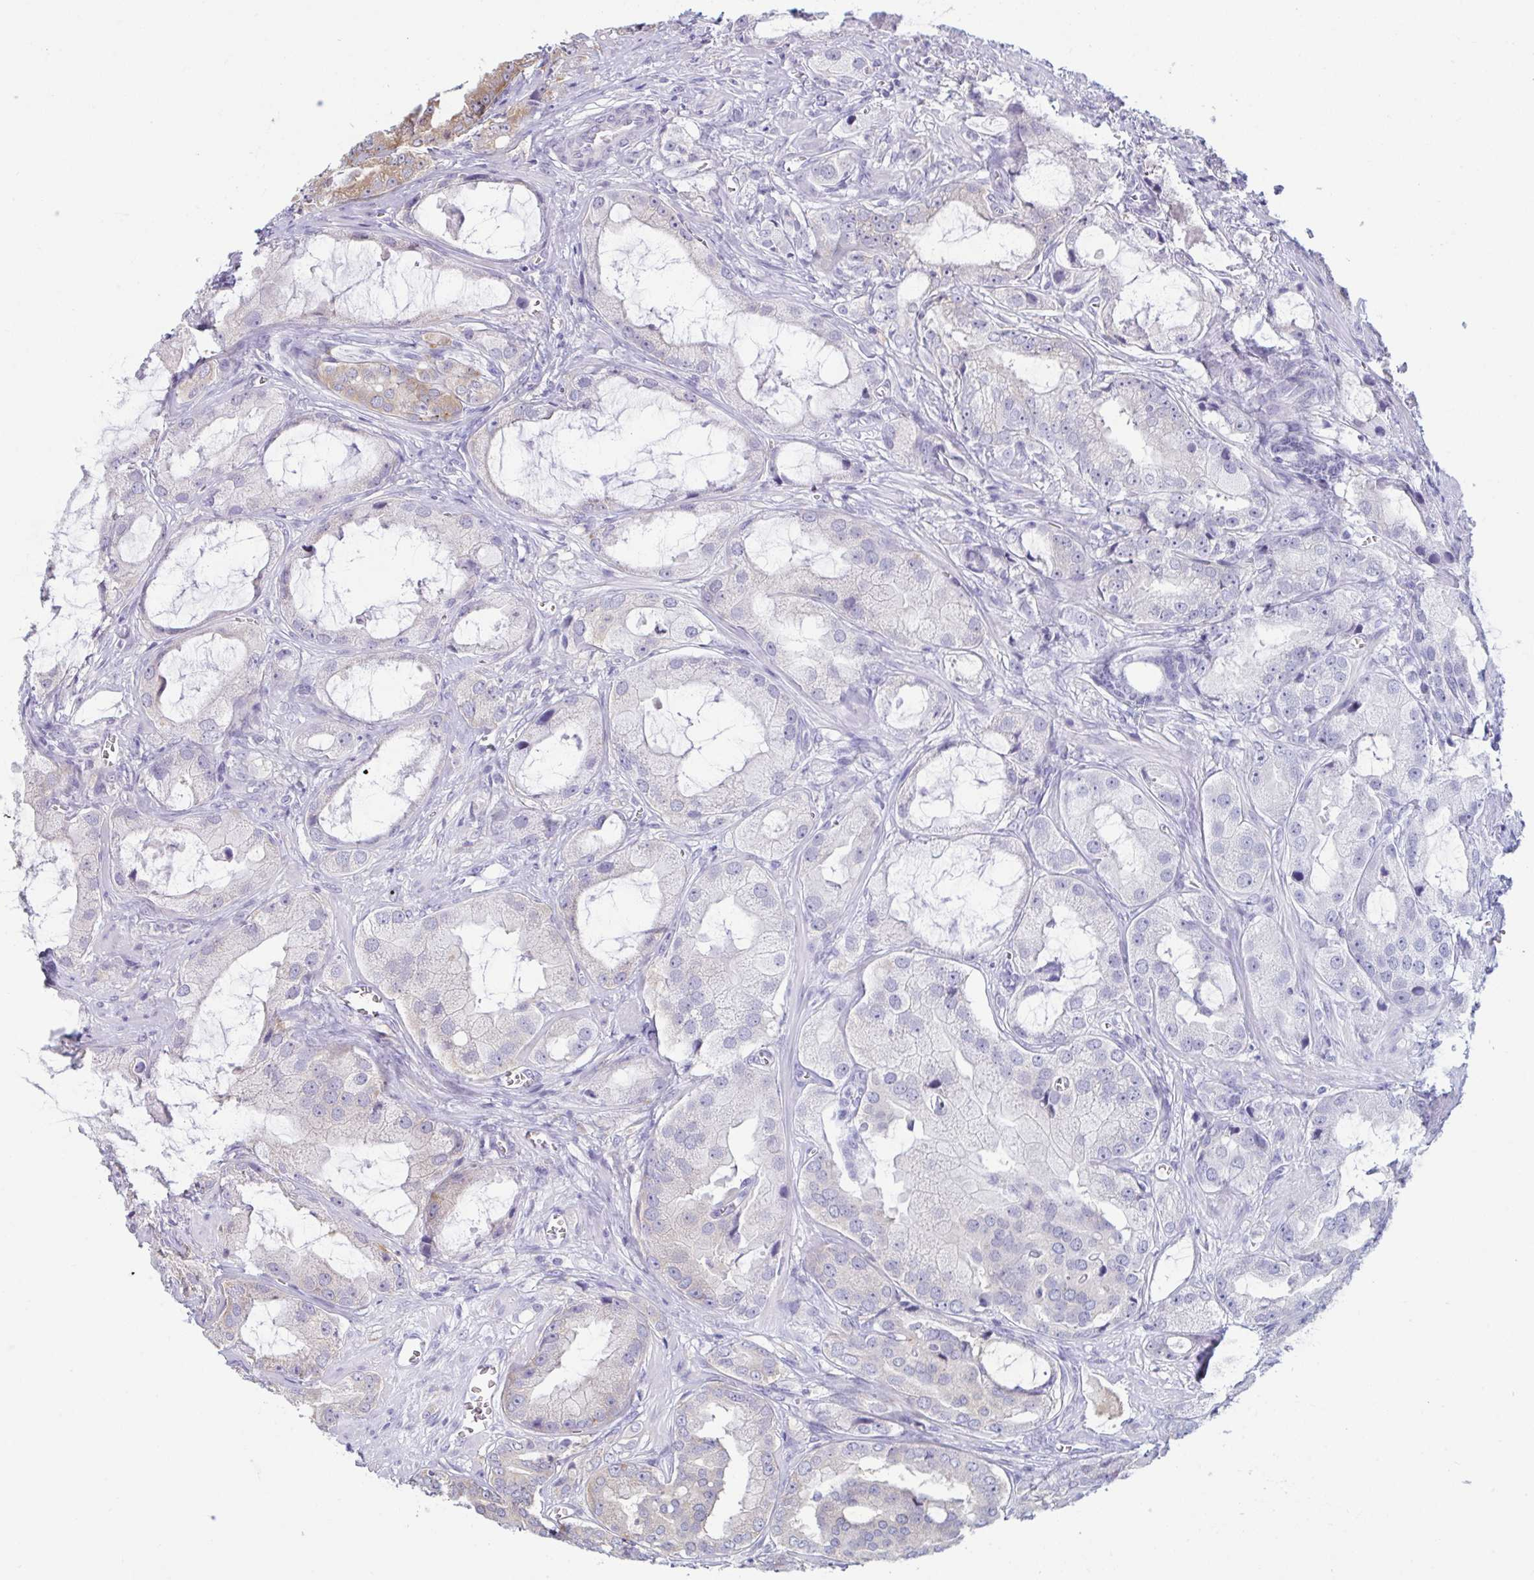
{"staining": {"intensity": "negative", "quantity": "none", "location": "none"}, "tissue": "prostate cancer", "cell_type": "Tumor cells", "image_type": "cancer", "snomed": [{"axis": "morphology", "description": "Adenocarcinoma, High grade"}, {"axis": "topography", "description": "Prostate"}], "caption": "Immunohistochemical staining of human prostate high-grade adenocarcinoma shows no significant expression in tumor cells.", "gene": "TBC1D4", "patient": {"sex": "male", "age": 64}}